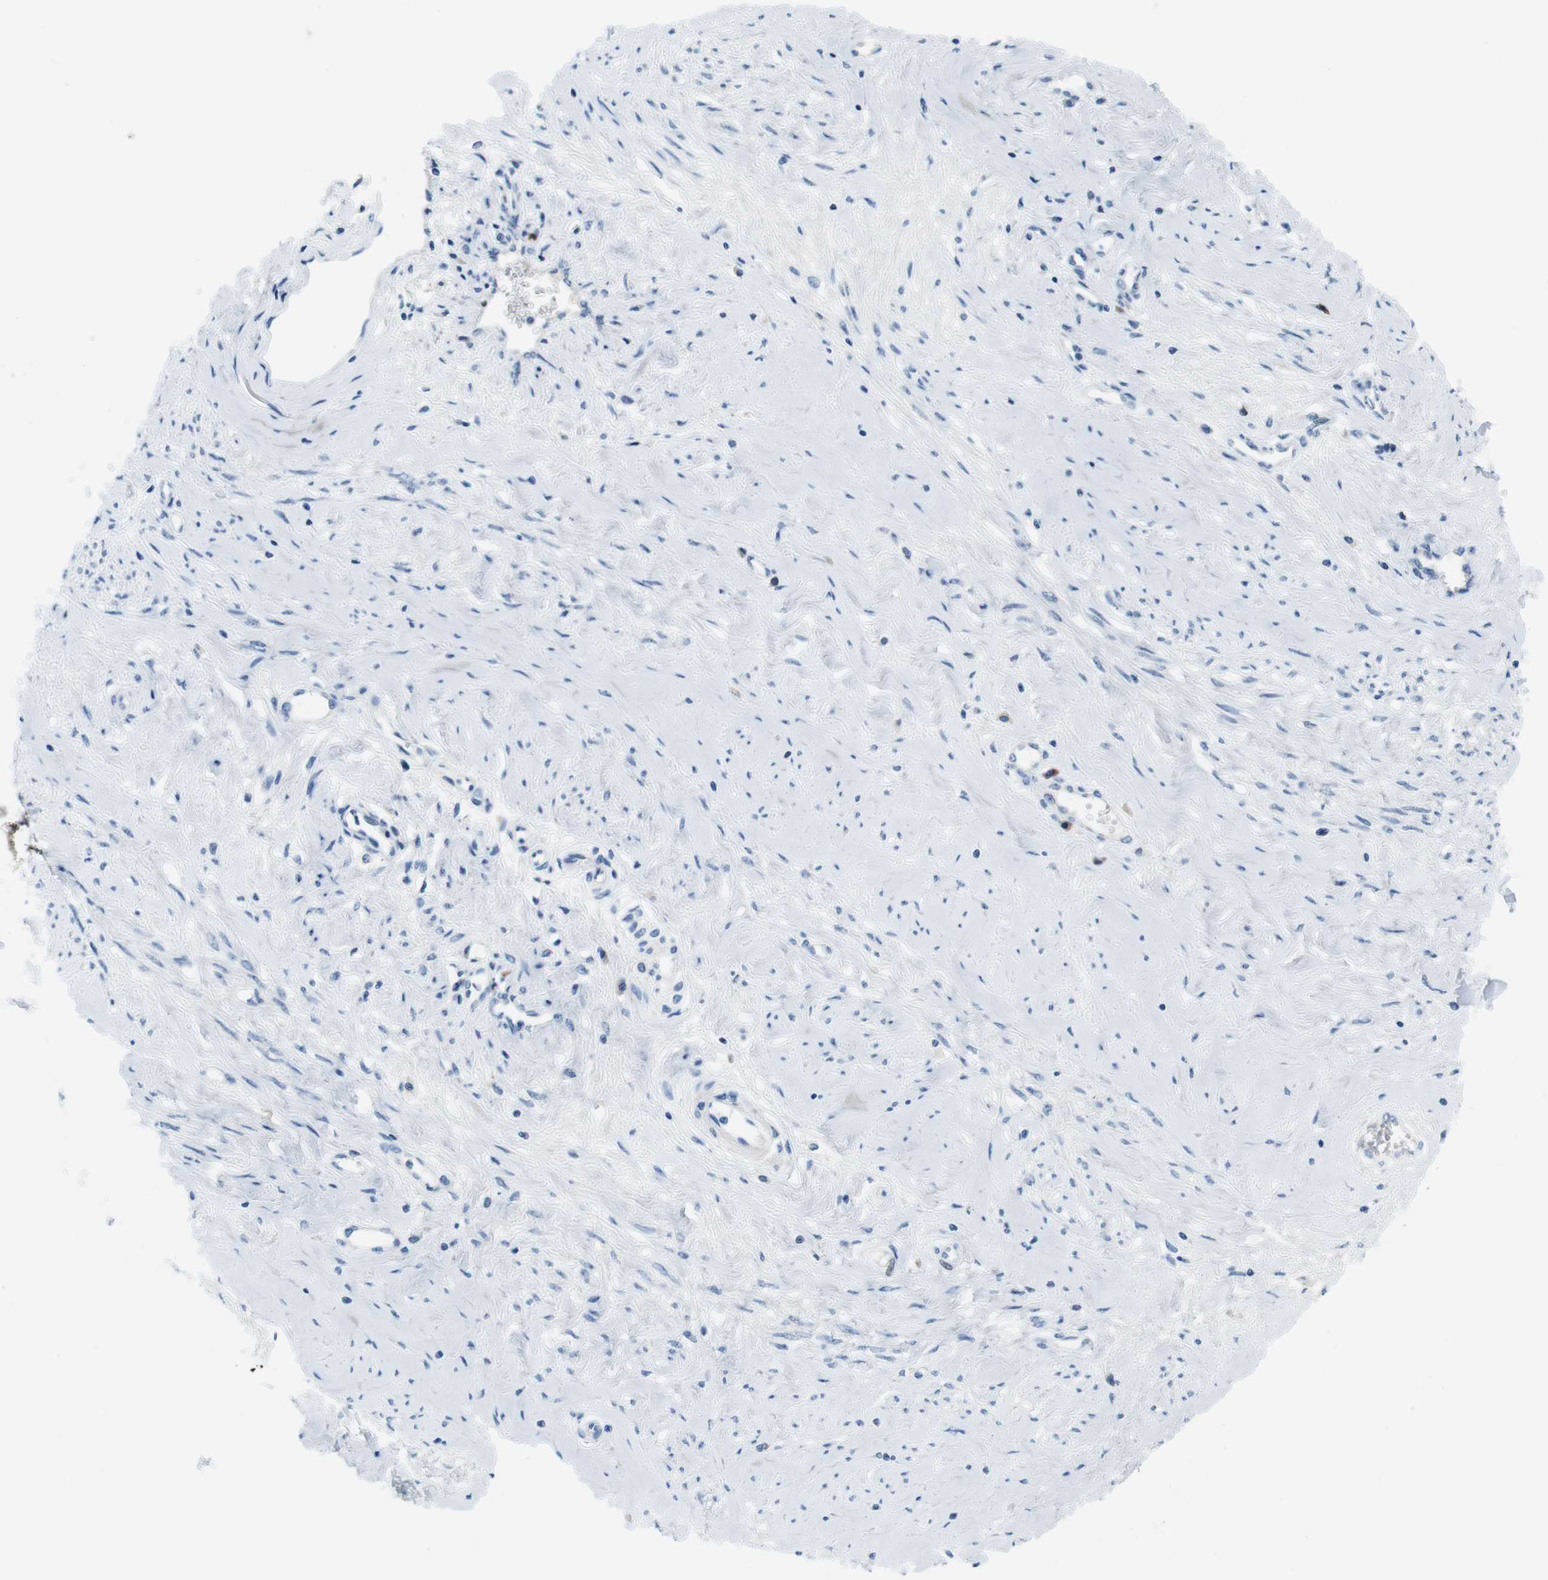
{"staining": {"intensity": "negative", "quantity": "none", "location": "none"}, "tissue": "cervical cancer", "cell_type": "Tumor cells", "image_type": "cancer", "snomed": [{"axis": "morphology", "description": "Squamous cell carcinoma, NOS"}, {"axis": "topography", "description": "Cervix"}], "caption": "Tumor cells are negative for brown protein staining in cervical squamous cell carcinoma.", "gene": "IGHD", "patient": {"sex": "female", "age": 40}}